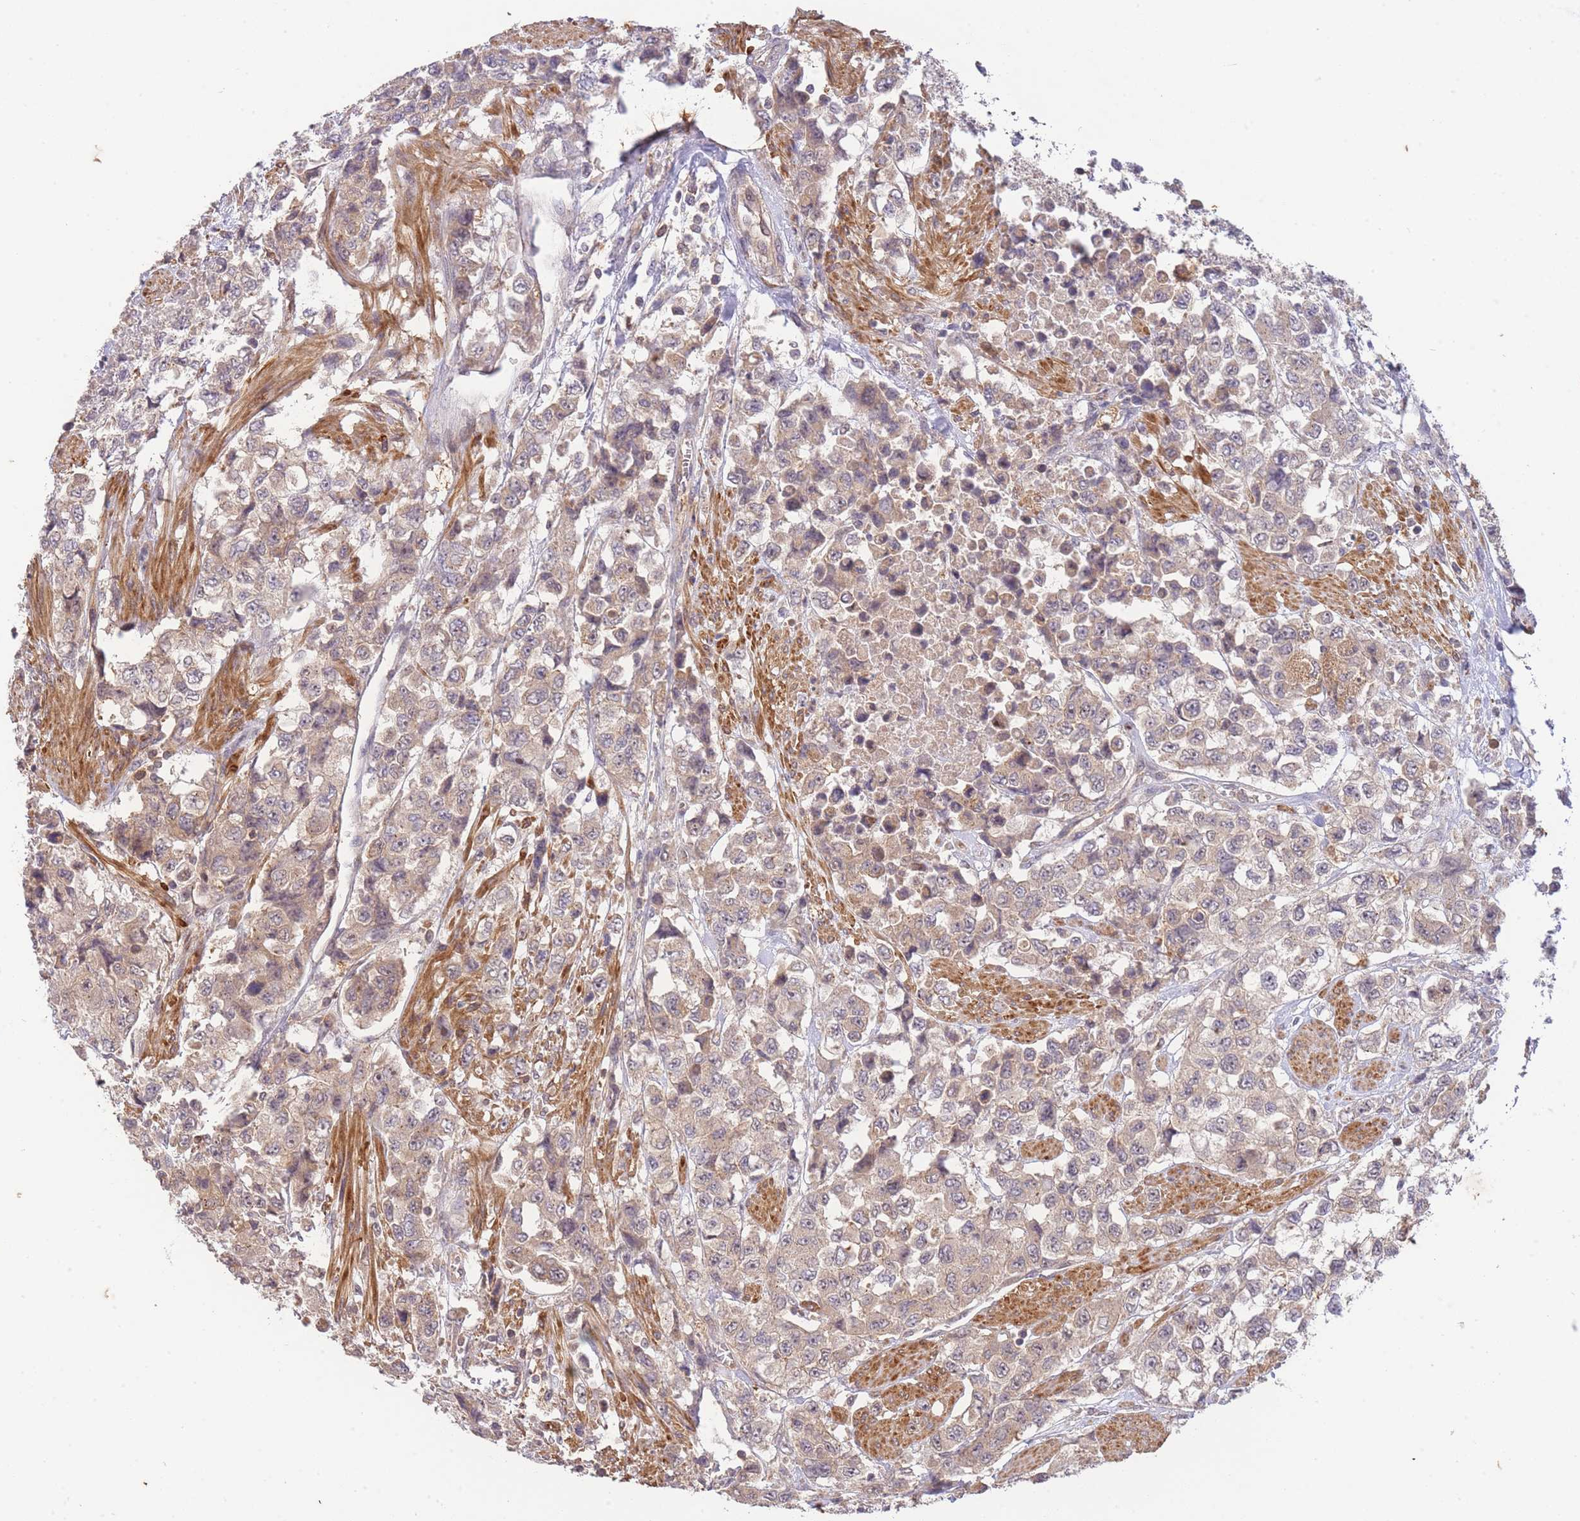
{"staining": {"intensity": "weak", "quantity": ">75%", "location": "cytoplasmic/membranous"}, "tissue": "urothelial cancer", "cell_type": "Tumor cells", "image_type": "cancer", "snomed": [{"axis": "morphology", "description": "Urothelial carcinoma, High grade"}, {"axis": "topography", "description": "Urinary bladder"}], "caption": "Immunohistochemical staining of human high-grade urothelial carcinoma displays low levels of weak cytoplasmic/membranous protein positivity in about >75% of tumor cells.", "gene": "ST8SIA4", "patient": {"sex": "female", "age": 78}}